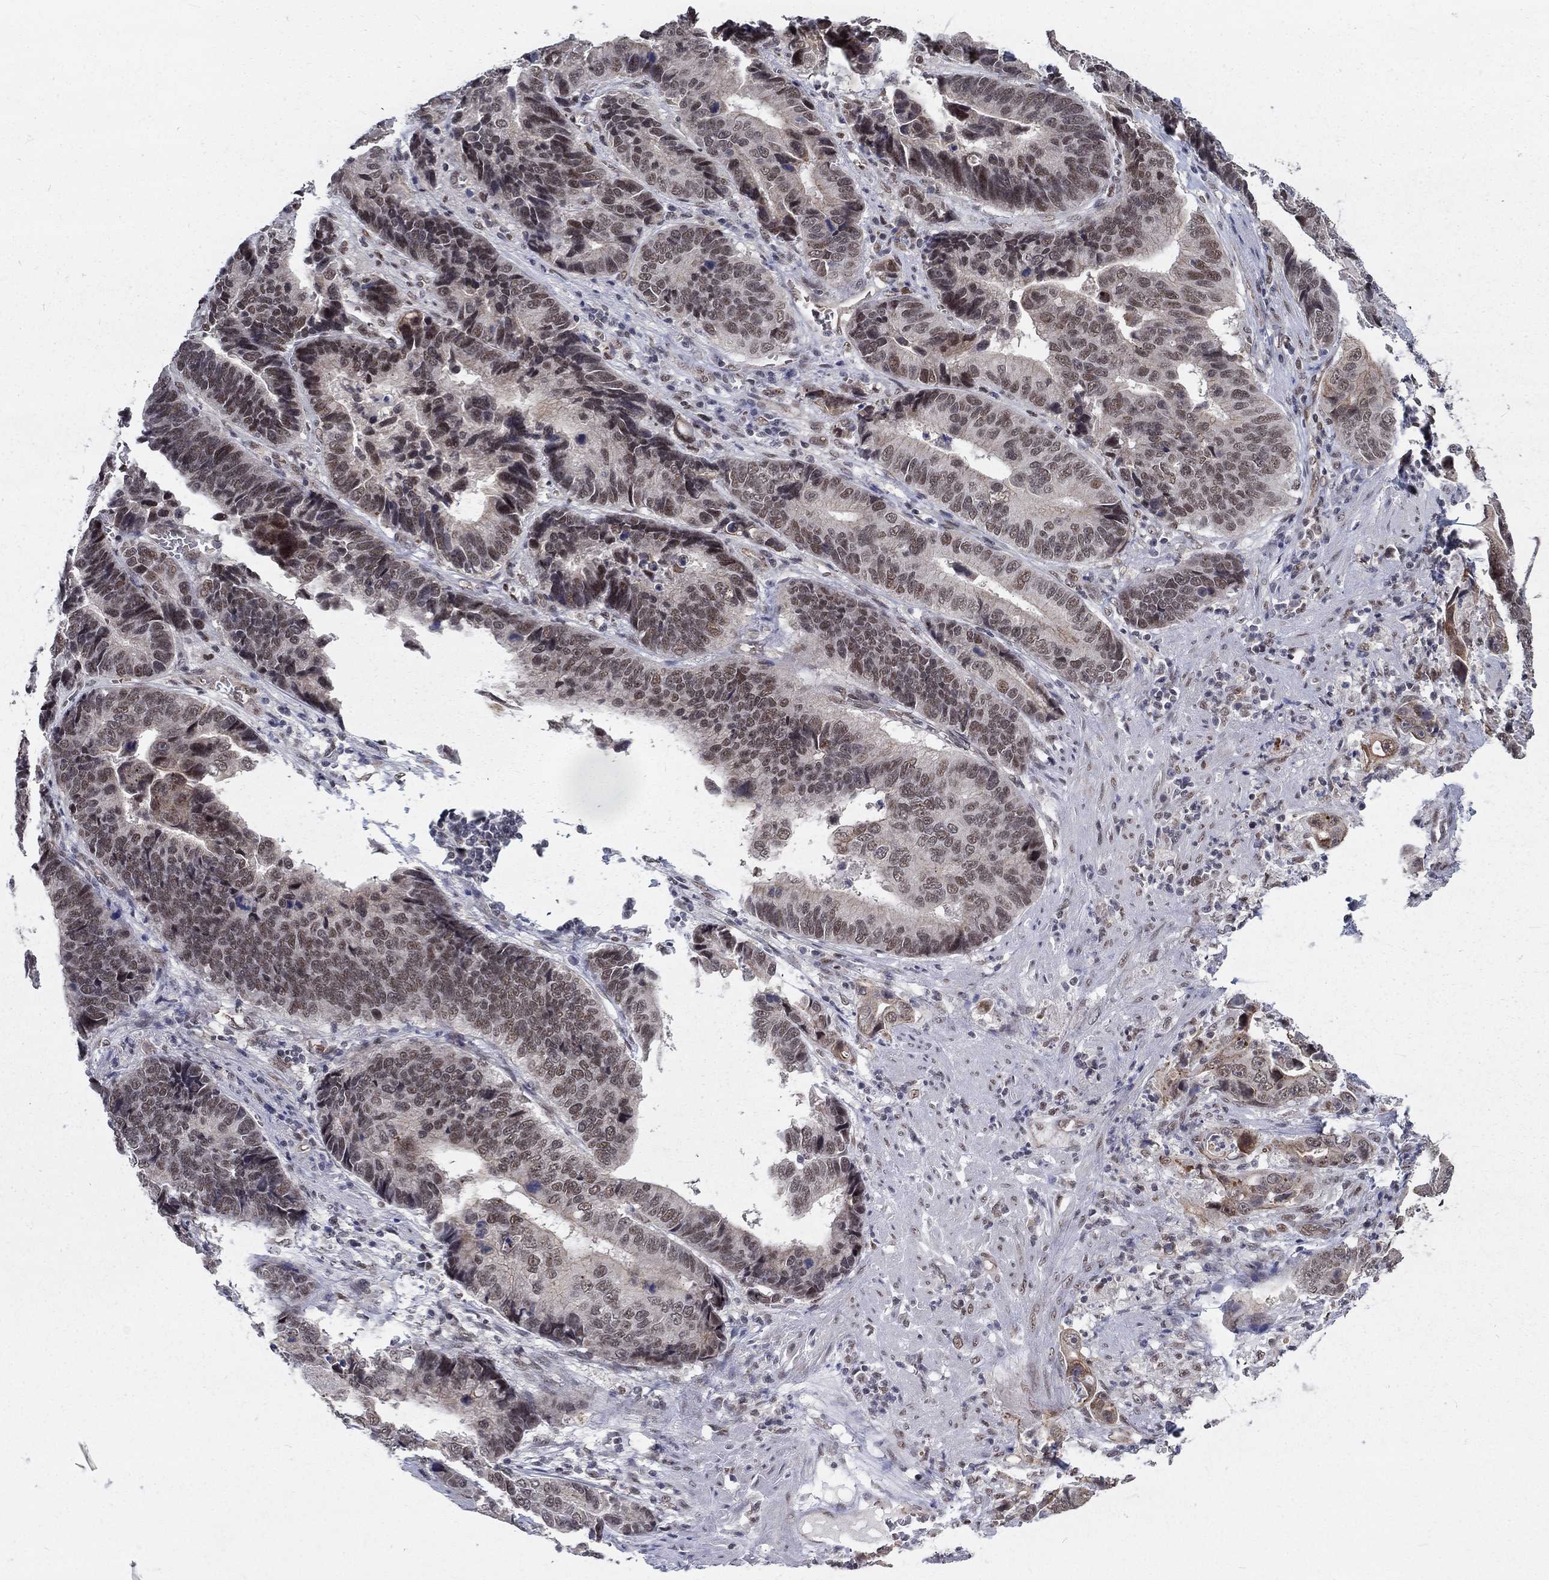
{"staining": {"intensity": "weak", "quantity": "<25%", "location": "nuclear"}, "tissue": "stomach cancer", "cell_type": "Tumor cells", "image_type": "cancer", "snomed": [{"axis": "morphology", "description": "Adenocarcinoma, NOS"}, {"axis": "topography", "description": "Stomach"}], "caption": "The photomicrograph reveals no significant positivity in tumor cells of stomach cancer.", "gene": "ZBED1", "patient": {"sex": "male", "age": 84}}